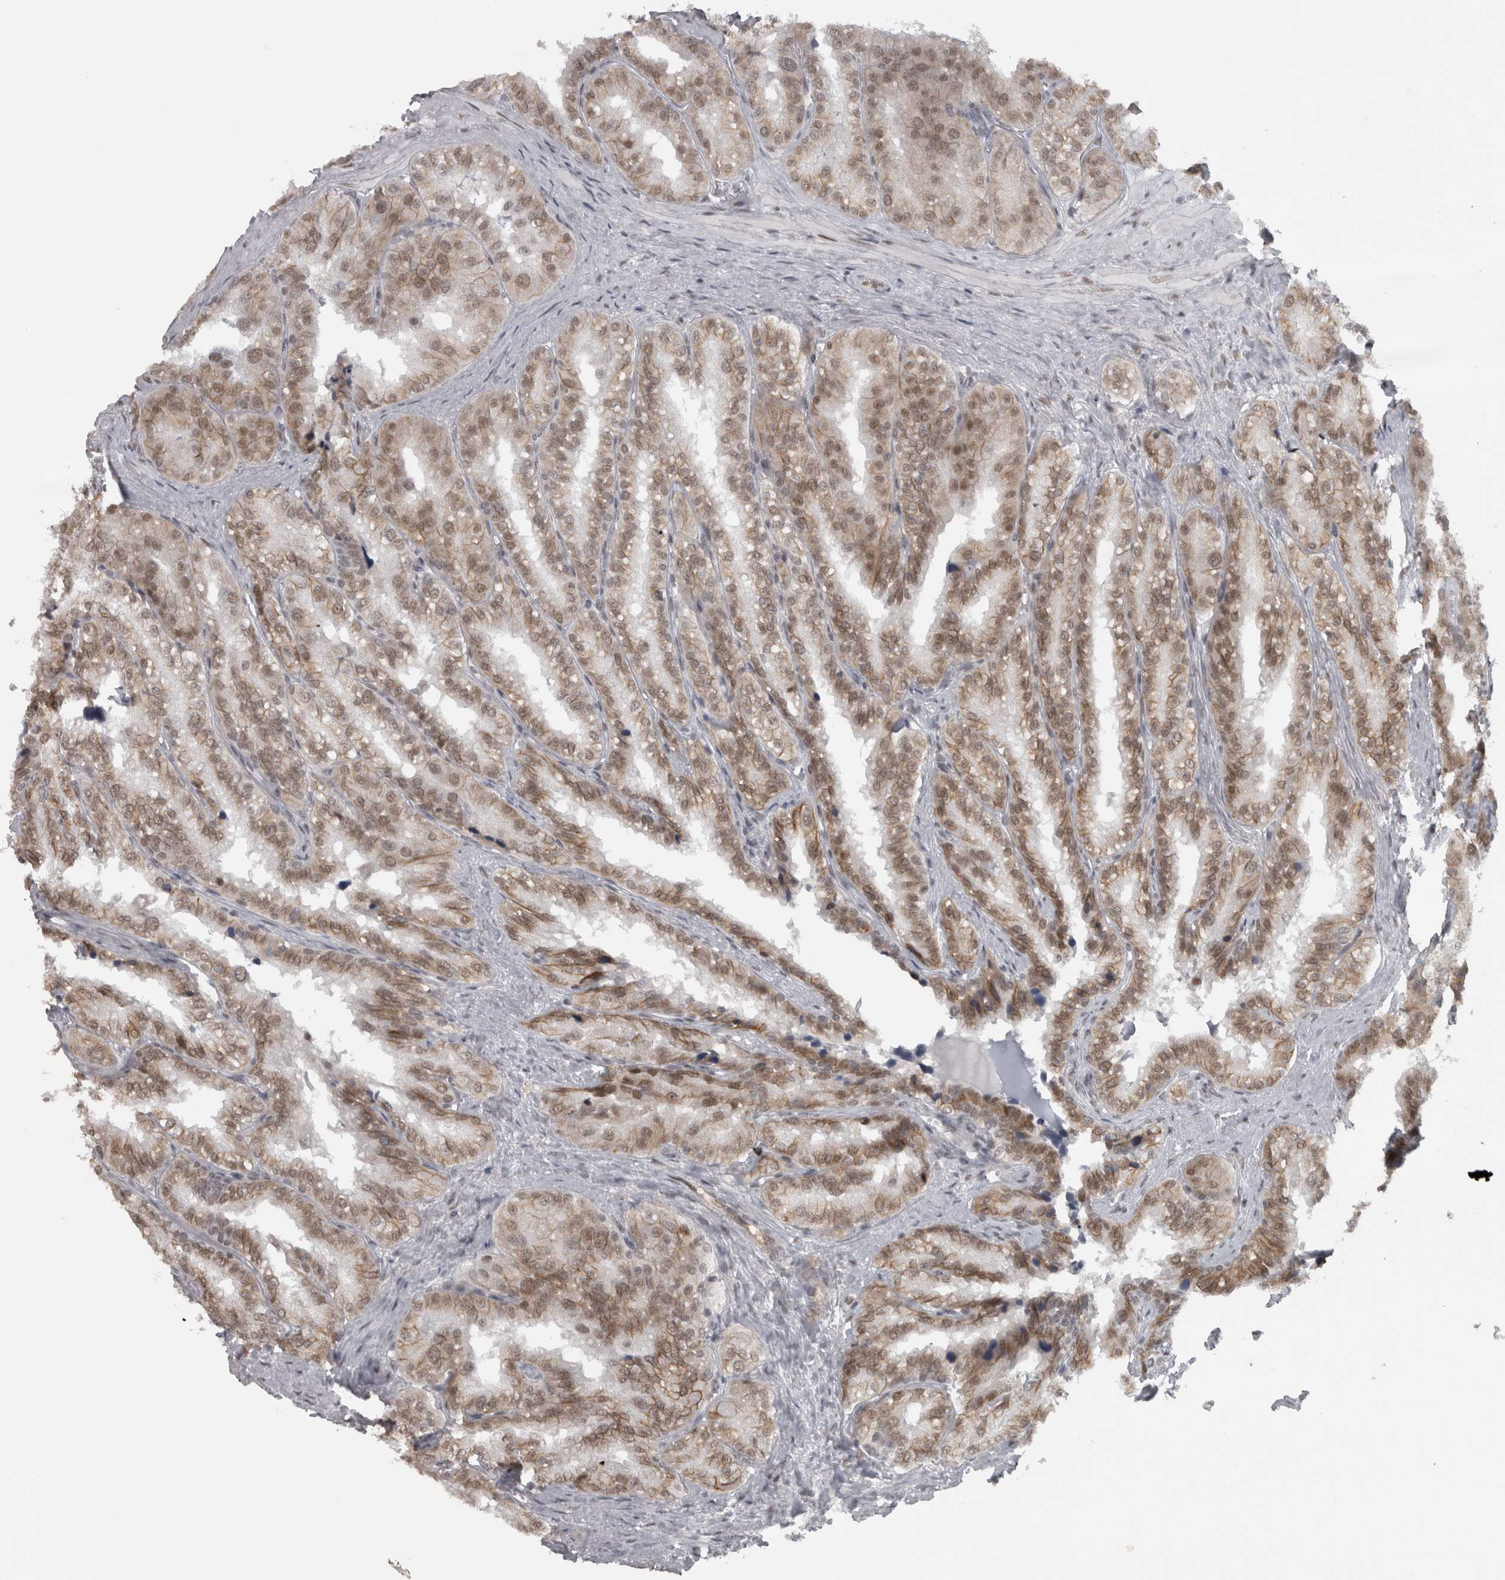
{"staining": {"intensity": "moderate", "quantity": ">75%", "location": "cytoplasmic/membranous,nuclear"}, "tissue": "seminal vesicle", "cell_type": "Glandular cells", "image_type": "normal", "snomed": [{"axis": "morphology", "description": "Normal tissue, NOS"}, {"axis": "topography", "description": "Prostate"}, {"axis": "topography", "description": "Seminal veicle"}], "caption": "This photomicrograph reveals unremarkable seminal vesicle stained with immunohistochemistry to label a protein in brown. The cytoplasmic/membranous,nuclear of glandular cells show moderate positivity for the protein. Nuclei are counter-stained blue.", "gene": "MICU3", "patient": {"sex": "male", "age": 51}}